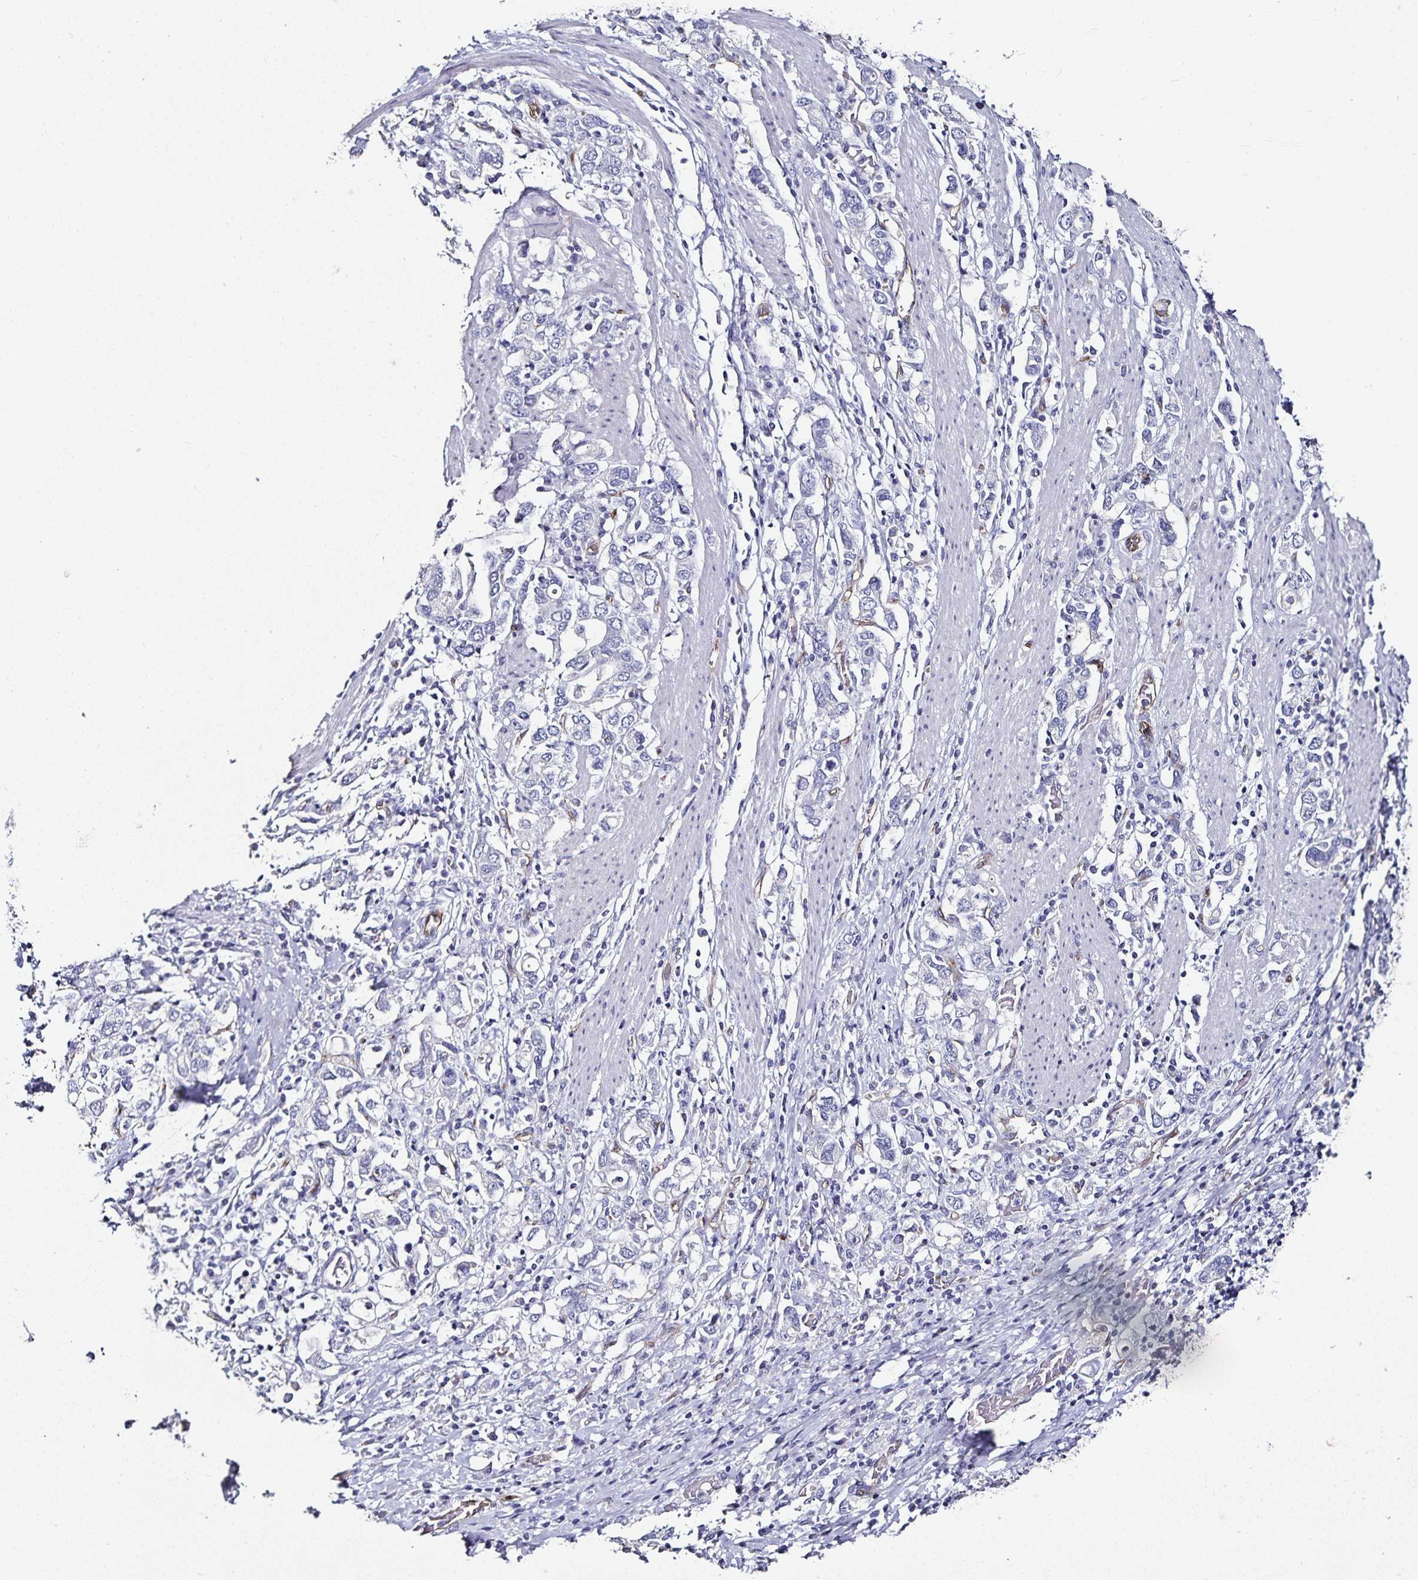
{"staining": {"intensity": "negative", "quantity": "none", "location": "none"}, "tissue": "stomach cancer", "cell_type": "Tumor cells", "image_type": "cancer", "snomed": [{"axis": "morphology", "description": "Adenocarcinoma, NOS"}, {"axis": "topography", "description": "Stomach, upper"}, {"axis": "topography", "description": "Stomach"}], "caption": "This is an IHC photomicrograph of stomach adenocarcinoma. There is no staining in tumor cells.", "gene": "PODXL", "patient": {"sex": "male", "age": 62}}